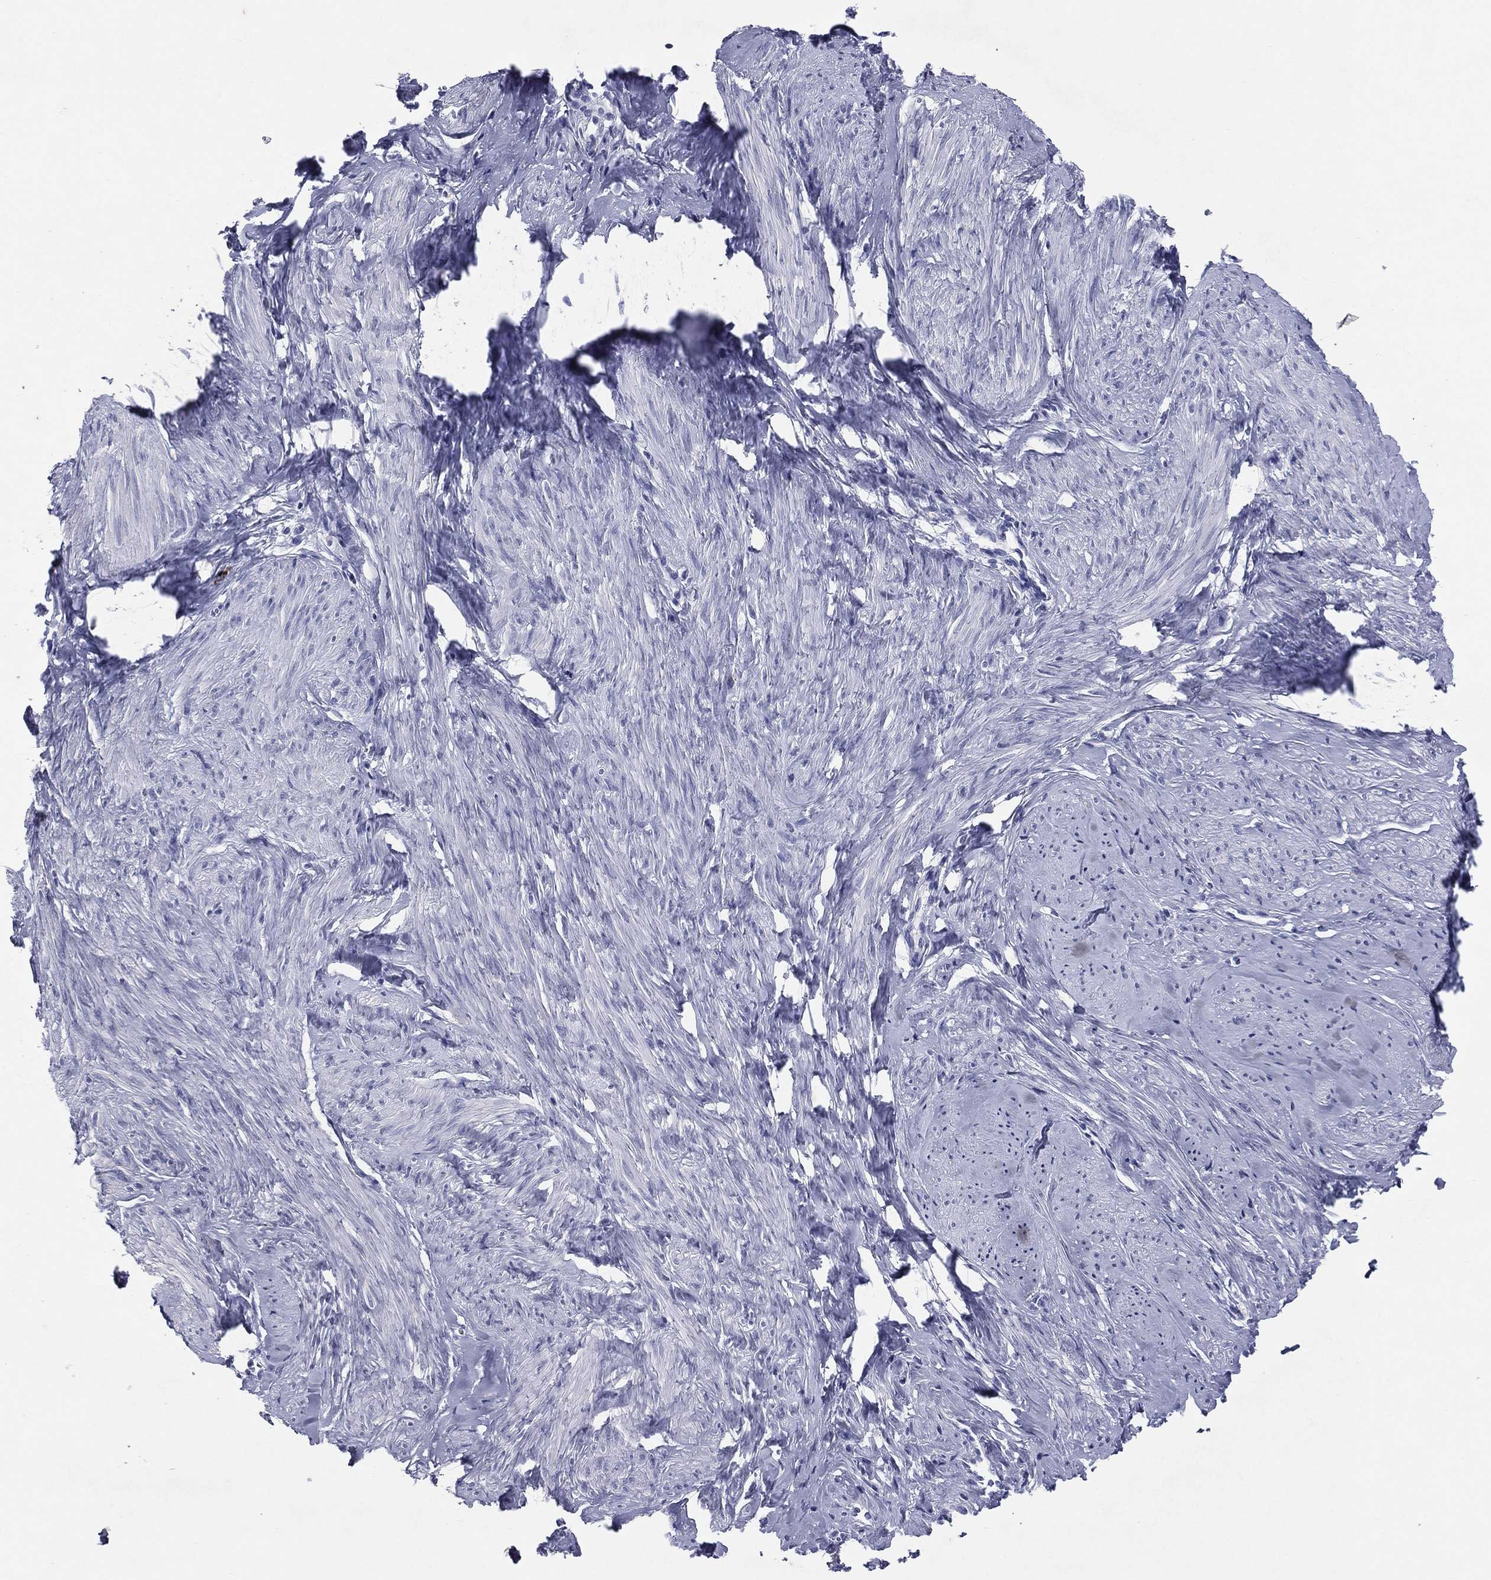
{"staining": {"intensity": "negative", "quantity": "none", "location": "none"}, "tissue": "smooth muscle", "cell_type": "Smooth muscle cells", "image_type": "normal", "snomed": [{"axis": "morphology", "description": "Normal tissue, NOS"}, {"axis": "topography", "description": "Smooth muscle"}], "caption": "IHC image of unremarkable smooth muscle: human smooth muscle stained with DAB (3,3'-diaminobenzidine) demonstrates no significant protein expression in smooth muscle cells.", "gene": "HLA", "patient": {"sex": "female", "age": 48}}